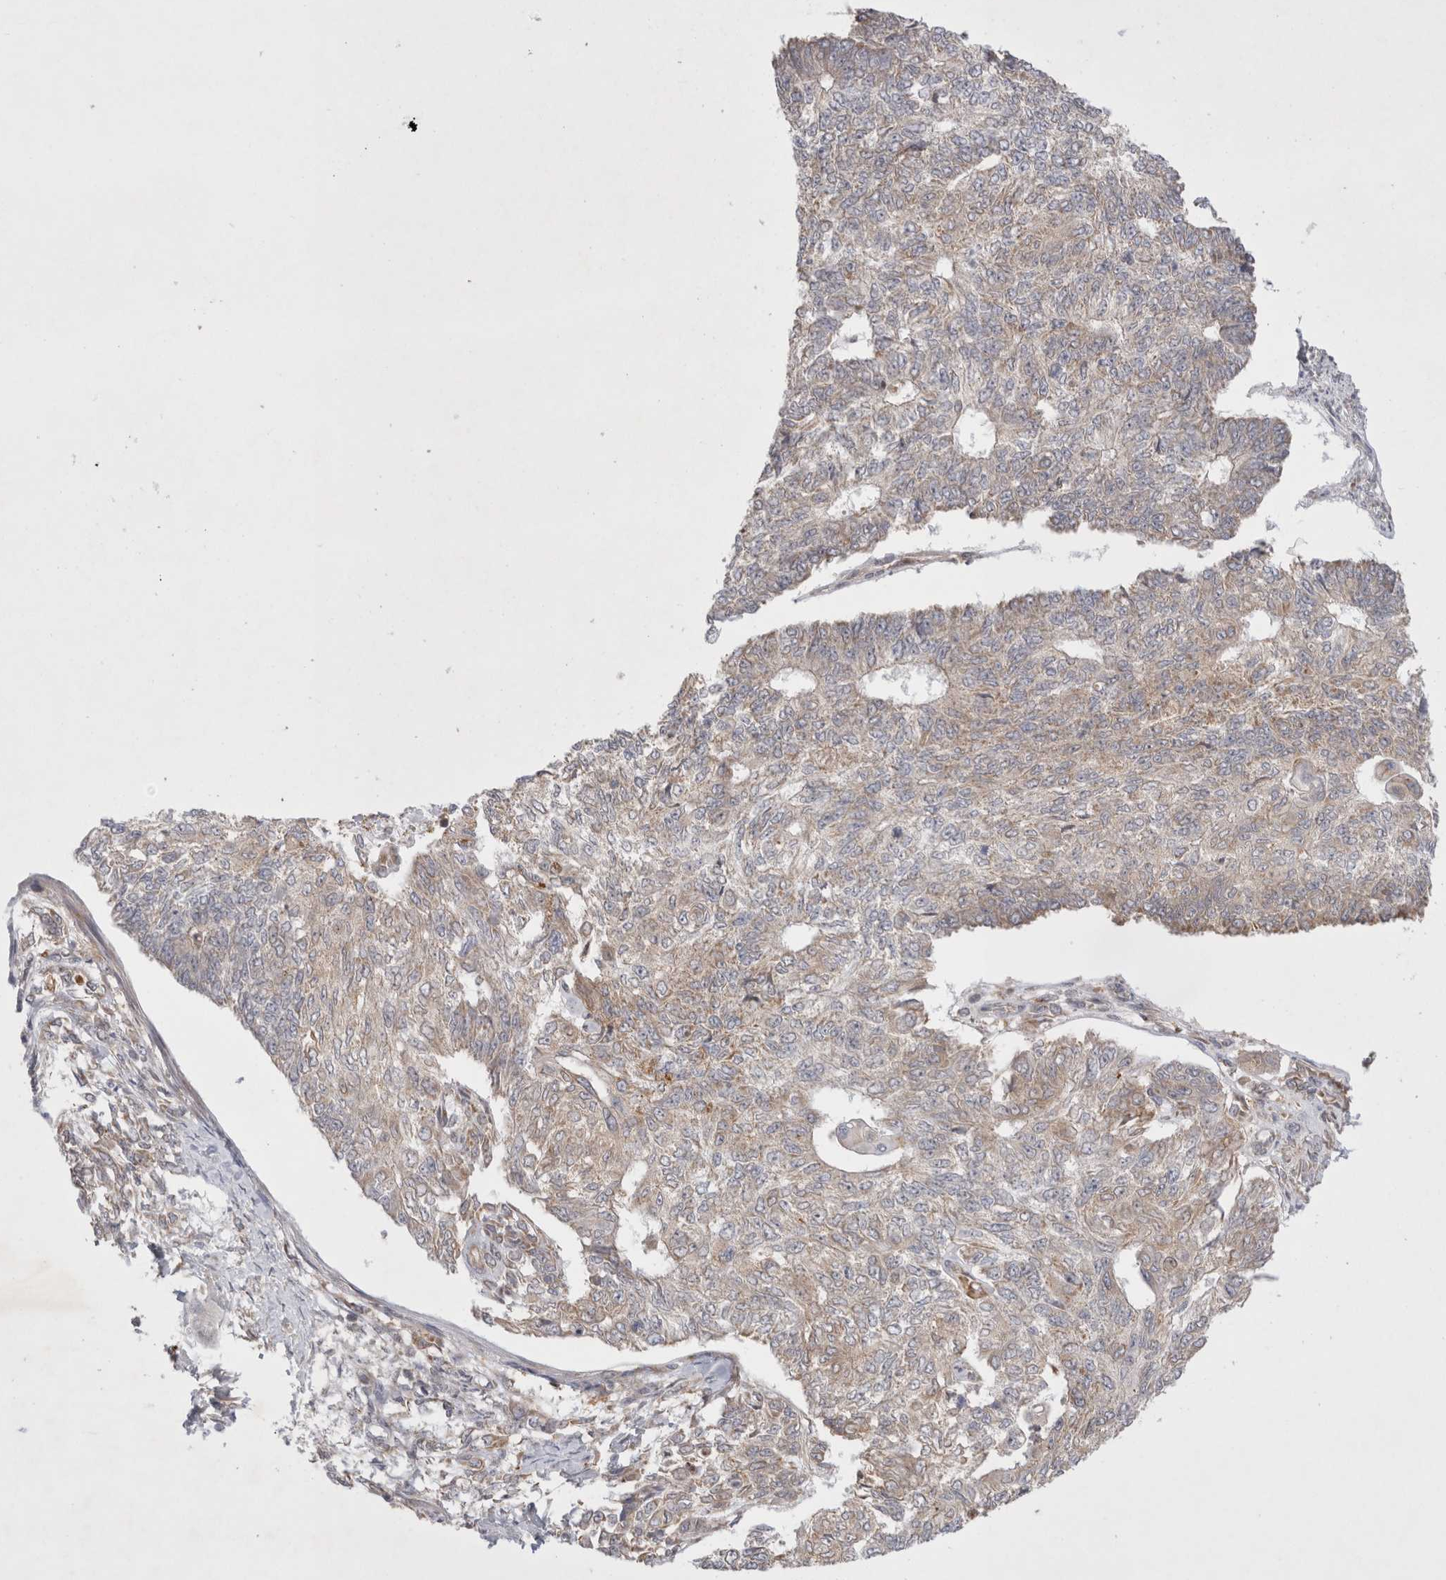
{"staining": {"intensity": "weak", "quantity": "<25%", "location": "cytoplasmic/membranous"}, "tissue": "endometrial cancer", "cell_type": "Tumor cells", "image_type": "cancer", "snomed": [{"axis": "morphology", "description": "Adenocarcinoma, NOS"}, {"axis": "topography", "description": "Endometrium"}], "caption": "Protein analysis of endometrial cancer demonstrates no significant positivity in tumor cells.", "gene": "NPC1", "patient": {"sex": "female", "age": 32}}